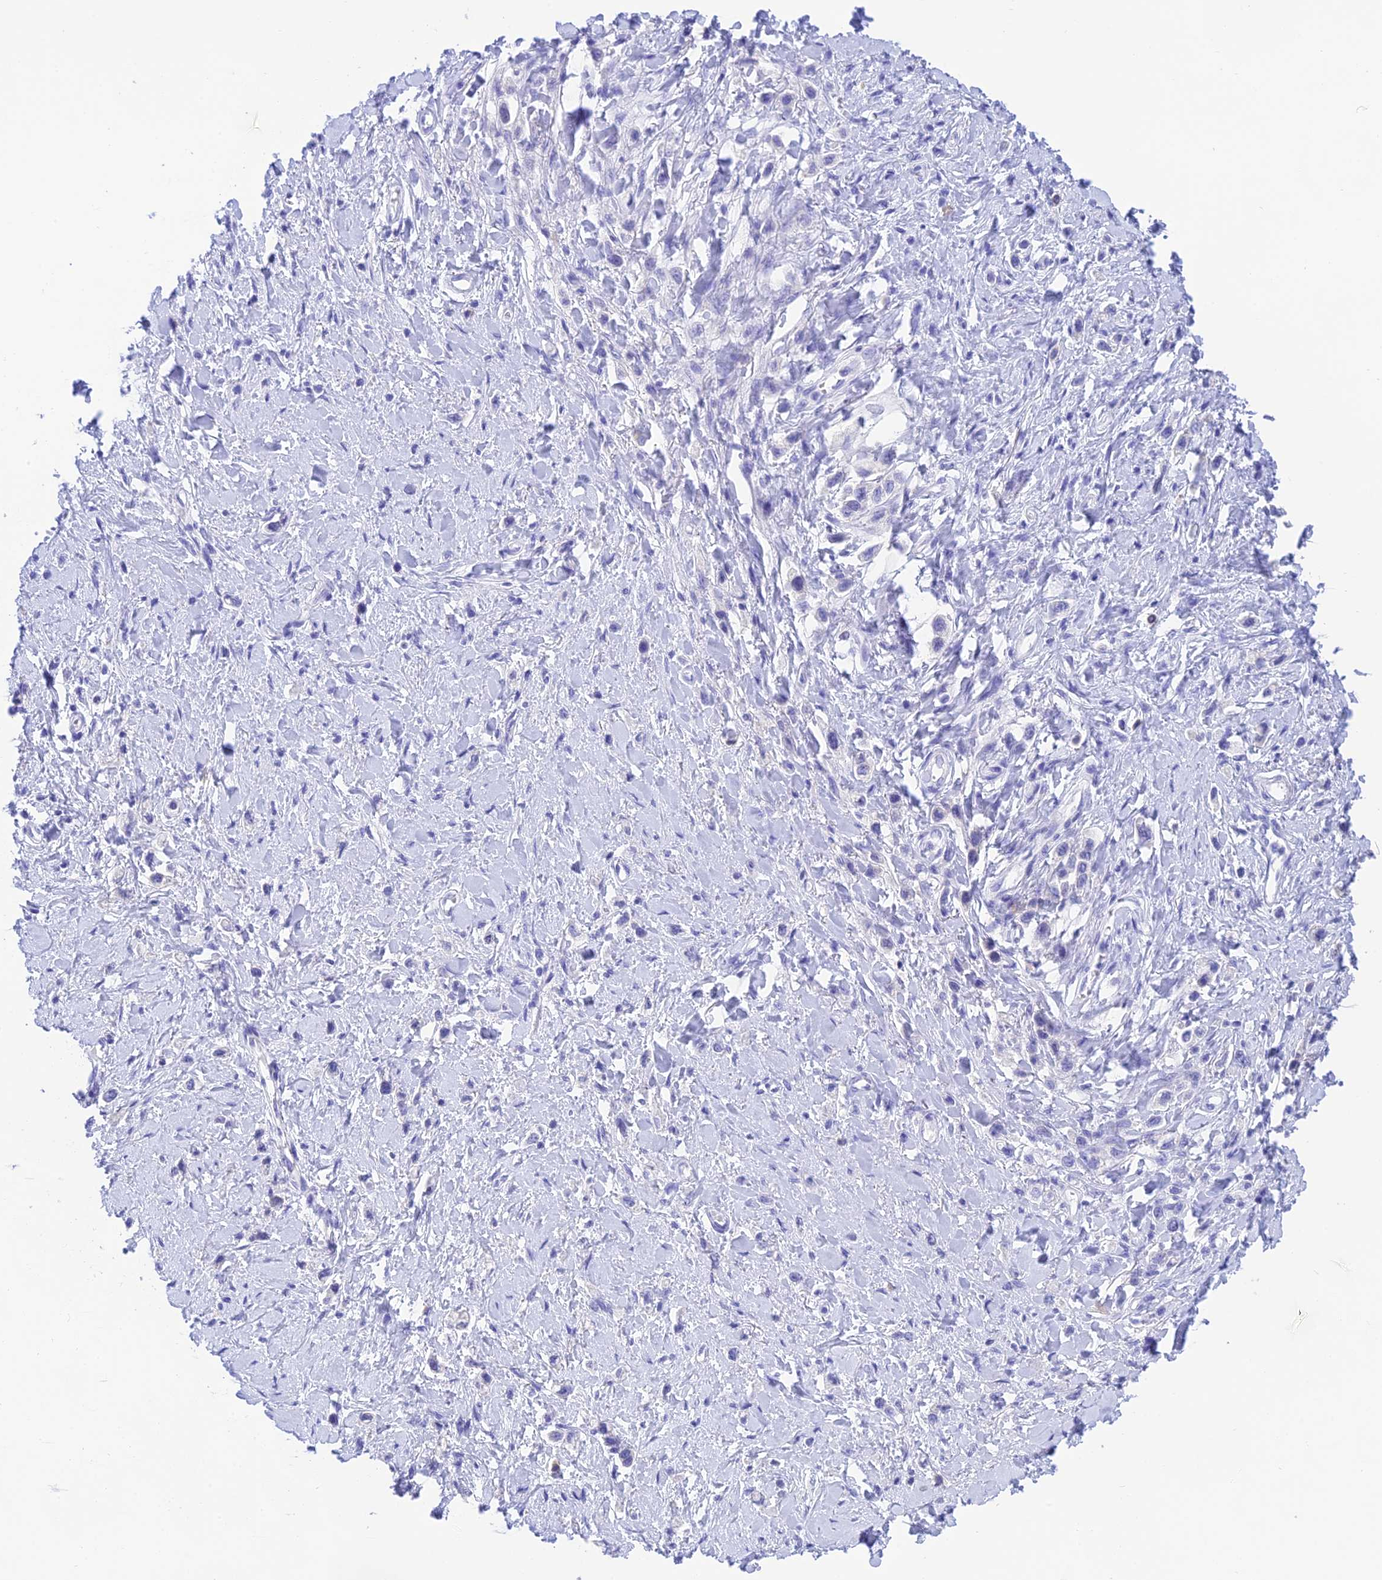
{"staining": {"intensity": "negative", "quantity": "none", "location": "none"}, "tissue": "stomach cancer", "cell_type": "Tumor cells", "image_type": "cancer", "snomed": [{"axis": "morphology", "description": "Adenocarcinoma, NOS"}, {"axis": "topography", "description": "Stomach"}], "caption": "Tumor cells show no significant protein positivity in stomach cancer (adenocarcinoma).", "gene": "KDELR3", "patient": {"sex": "female", "age": 65}}